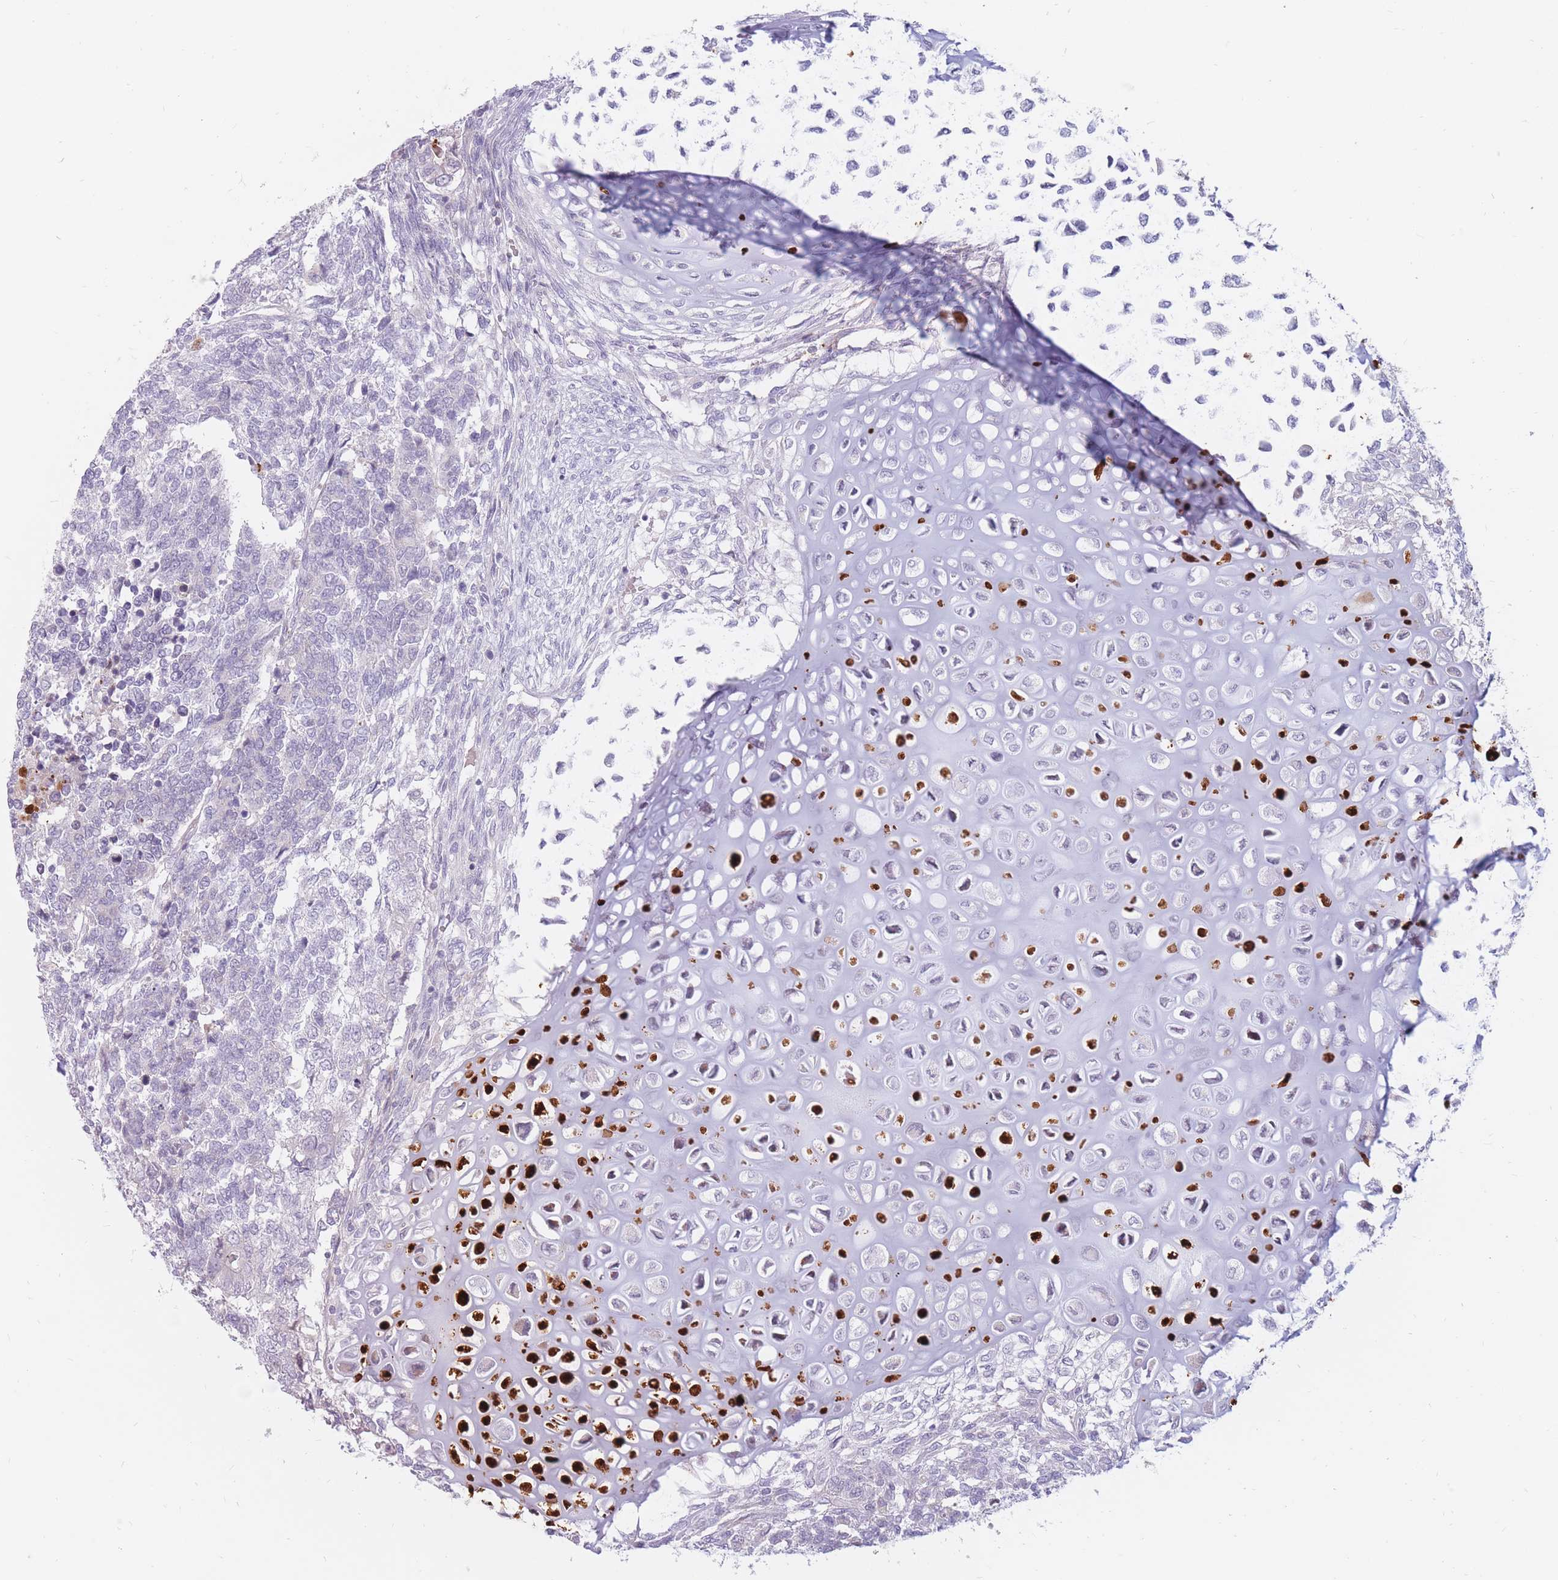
{"staining": {"intensity": "negative", "quantity": "none", "location": "none"}, "tissue": "testis cancer", "cell_type": "Tumor cells", "image_type": "cancer", "snomed": [{"axis": "morphology", "description": "Carcinoma, Embryonal, NOS"}, {"axis": "topography", "description": "Testis"}], "caption": "This is an immunohistochemistry (IHC) histopathology image of human embryonal carcinoma (testis). There is no expression in tumor cells.", "gene": "PTGDR", "patient": {"sex": "male", "age": 23}}